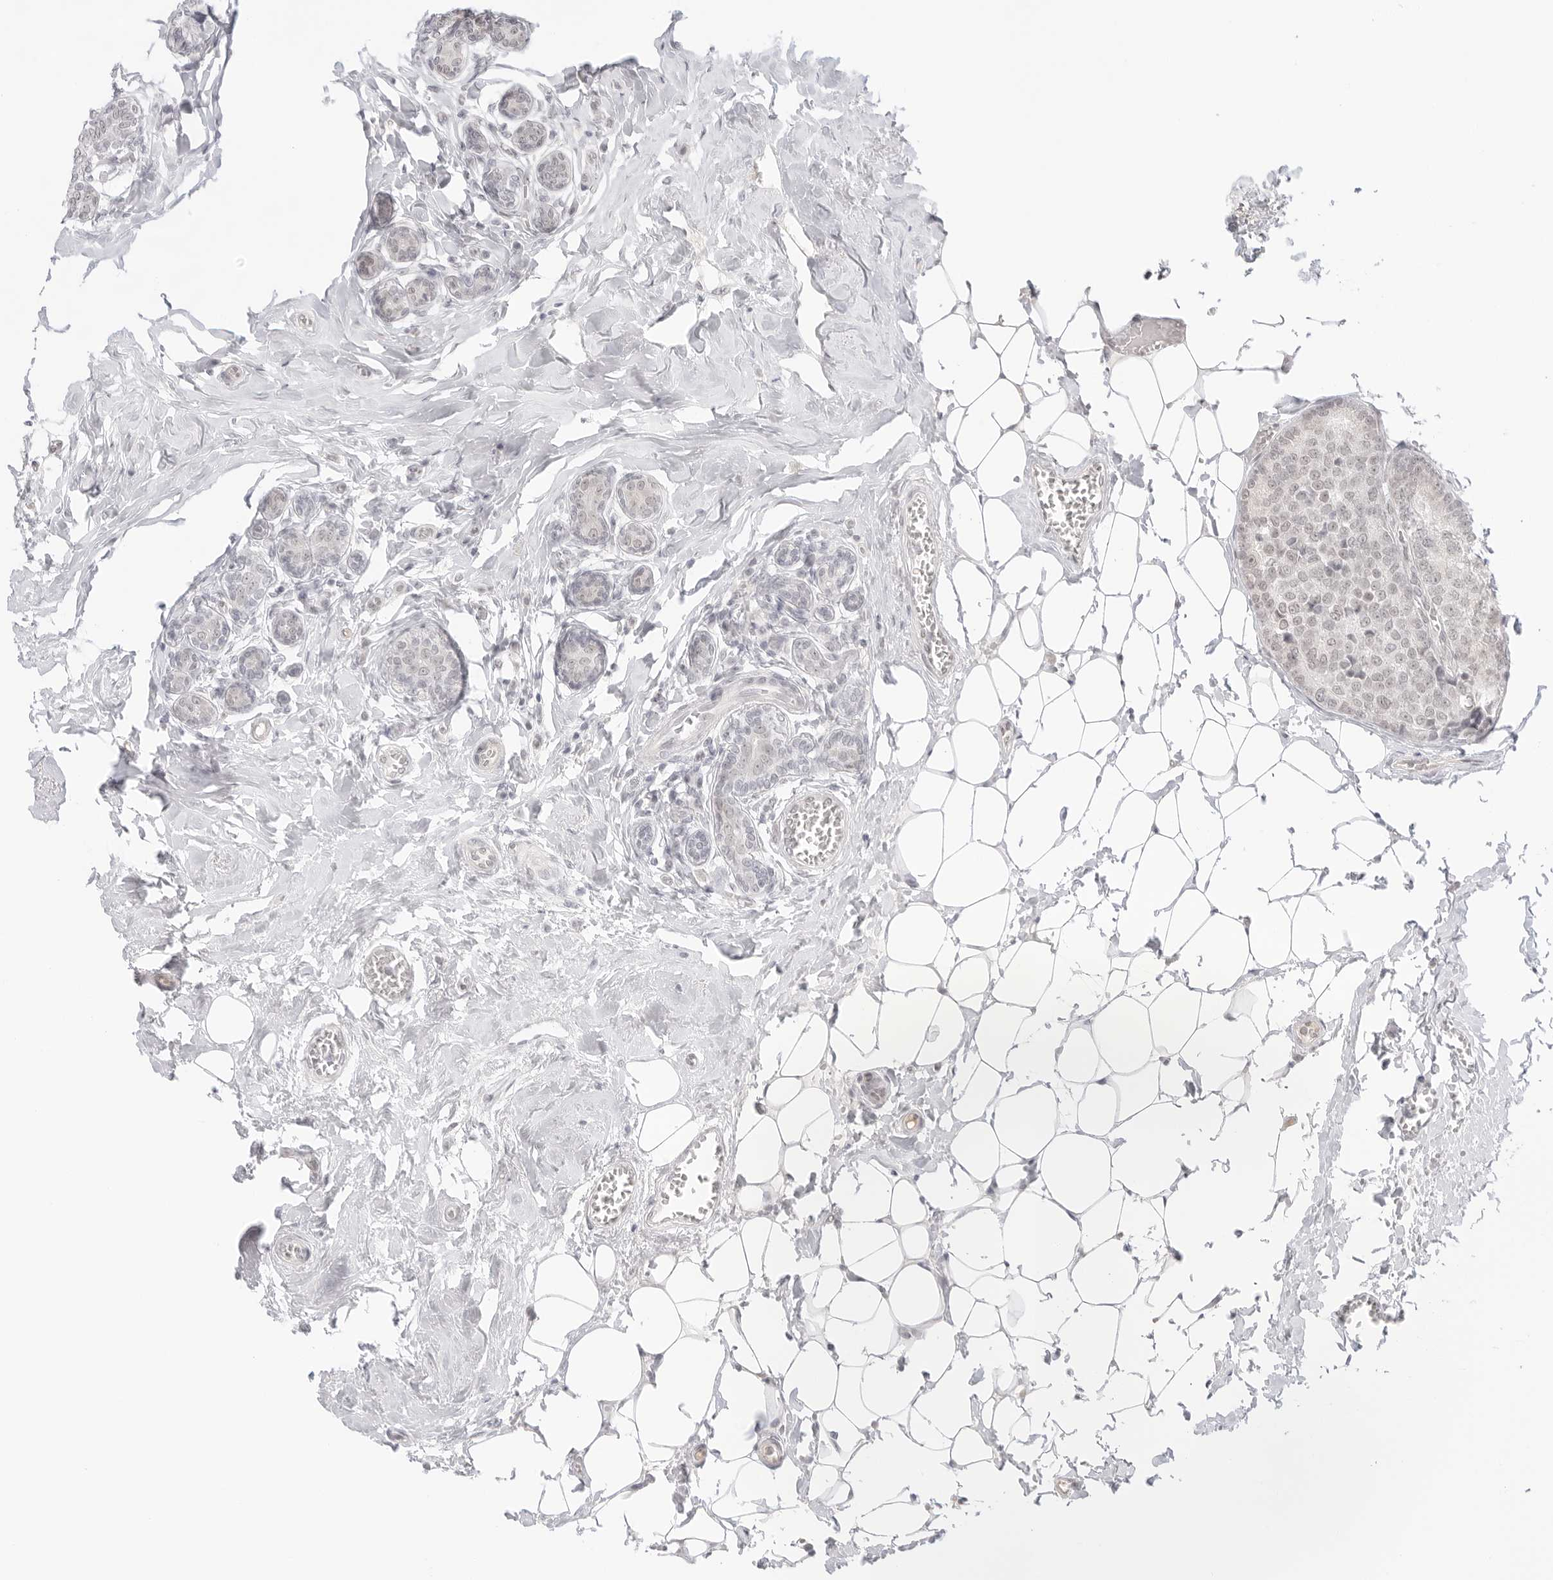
{"staining": {"intensity": "negative", "quantity": "none", "location": "none"}, "tissue": "breast cancer", "cell_type": "Tumor cells", "image_type": "cancer", "snomed": [{"axis": "morphology", "description": "Normal tissue, NOS"}, {"axis": "morphology", "description": "Duct carcinoma"}, {"axis": "topography", "description": "Breast"}], "caption": "Immunohistochemistry of human invasive ductal carcinoma (breast) demonstrates no staining in tumor cells. (DAB immunohistochemistry with hematoxylin counter stain).", "gene": "MED18", "patient": {"sex": "female", "age": 43}}